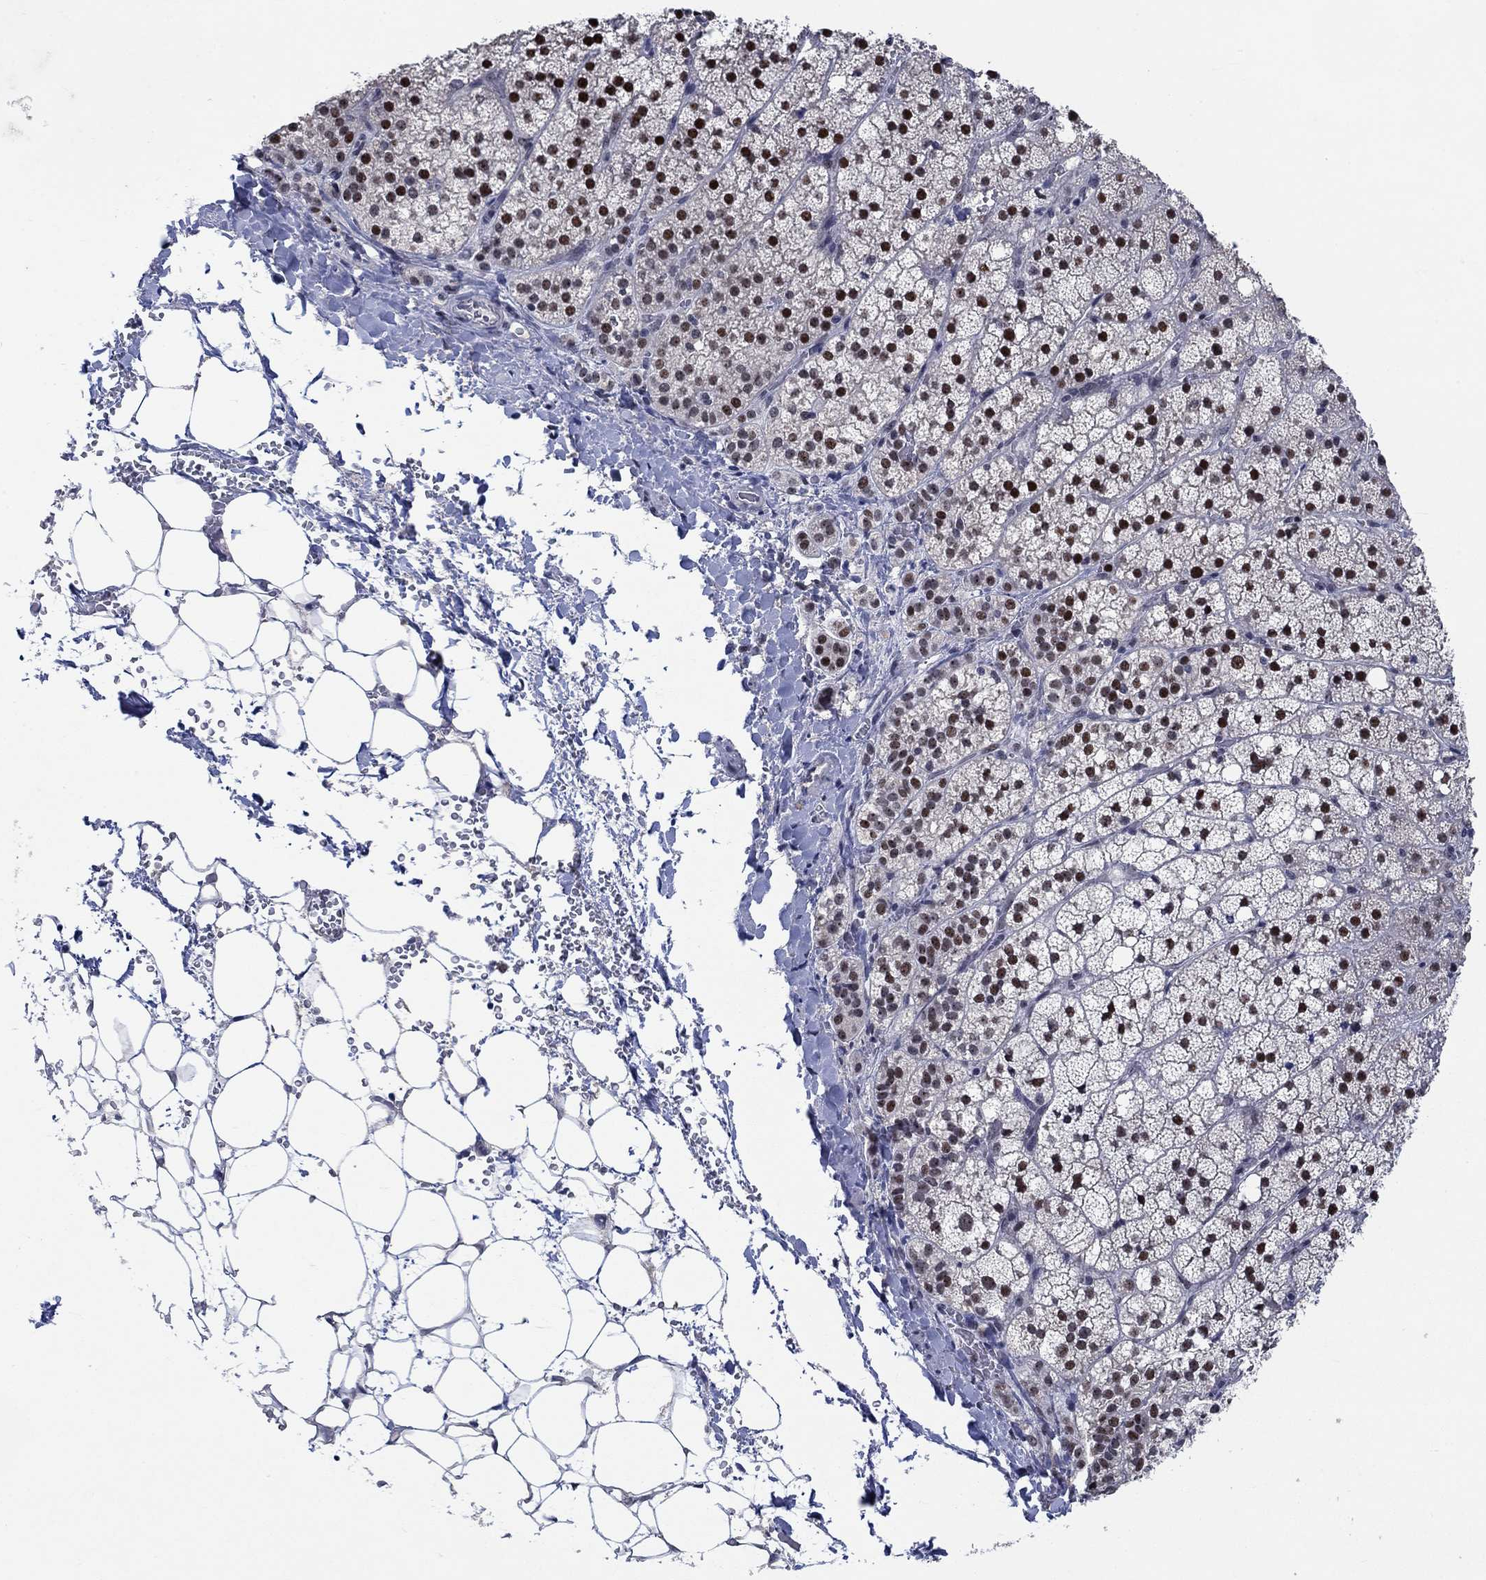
{"staining": {"intensity": "strong", "quantity": "25%-75%", "location": "nuclear"}, "tissue": "adrenal gland", "cell_type": "Glandular cells", "image_type": "normal", "snomed": [{"axis": "morphology", "description": "Normal tissue, NOS"}, {"axis": "topography", "description": "Adrenal gland"}], "caption": "Strong nuclear staining is appreciated in approximately 25%-75% of glandular cells in unremarkable adrenal gland.", "gene": "HTN1", "patient": {"sex": "male", "age": 53}}